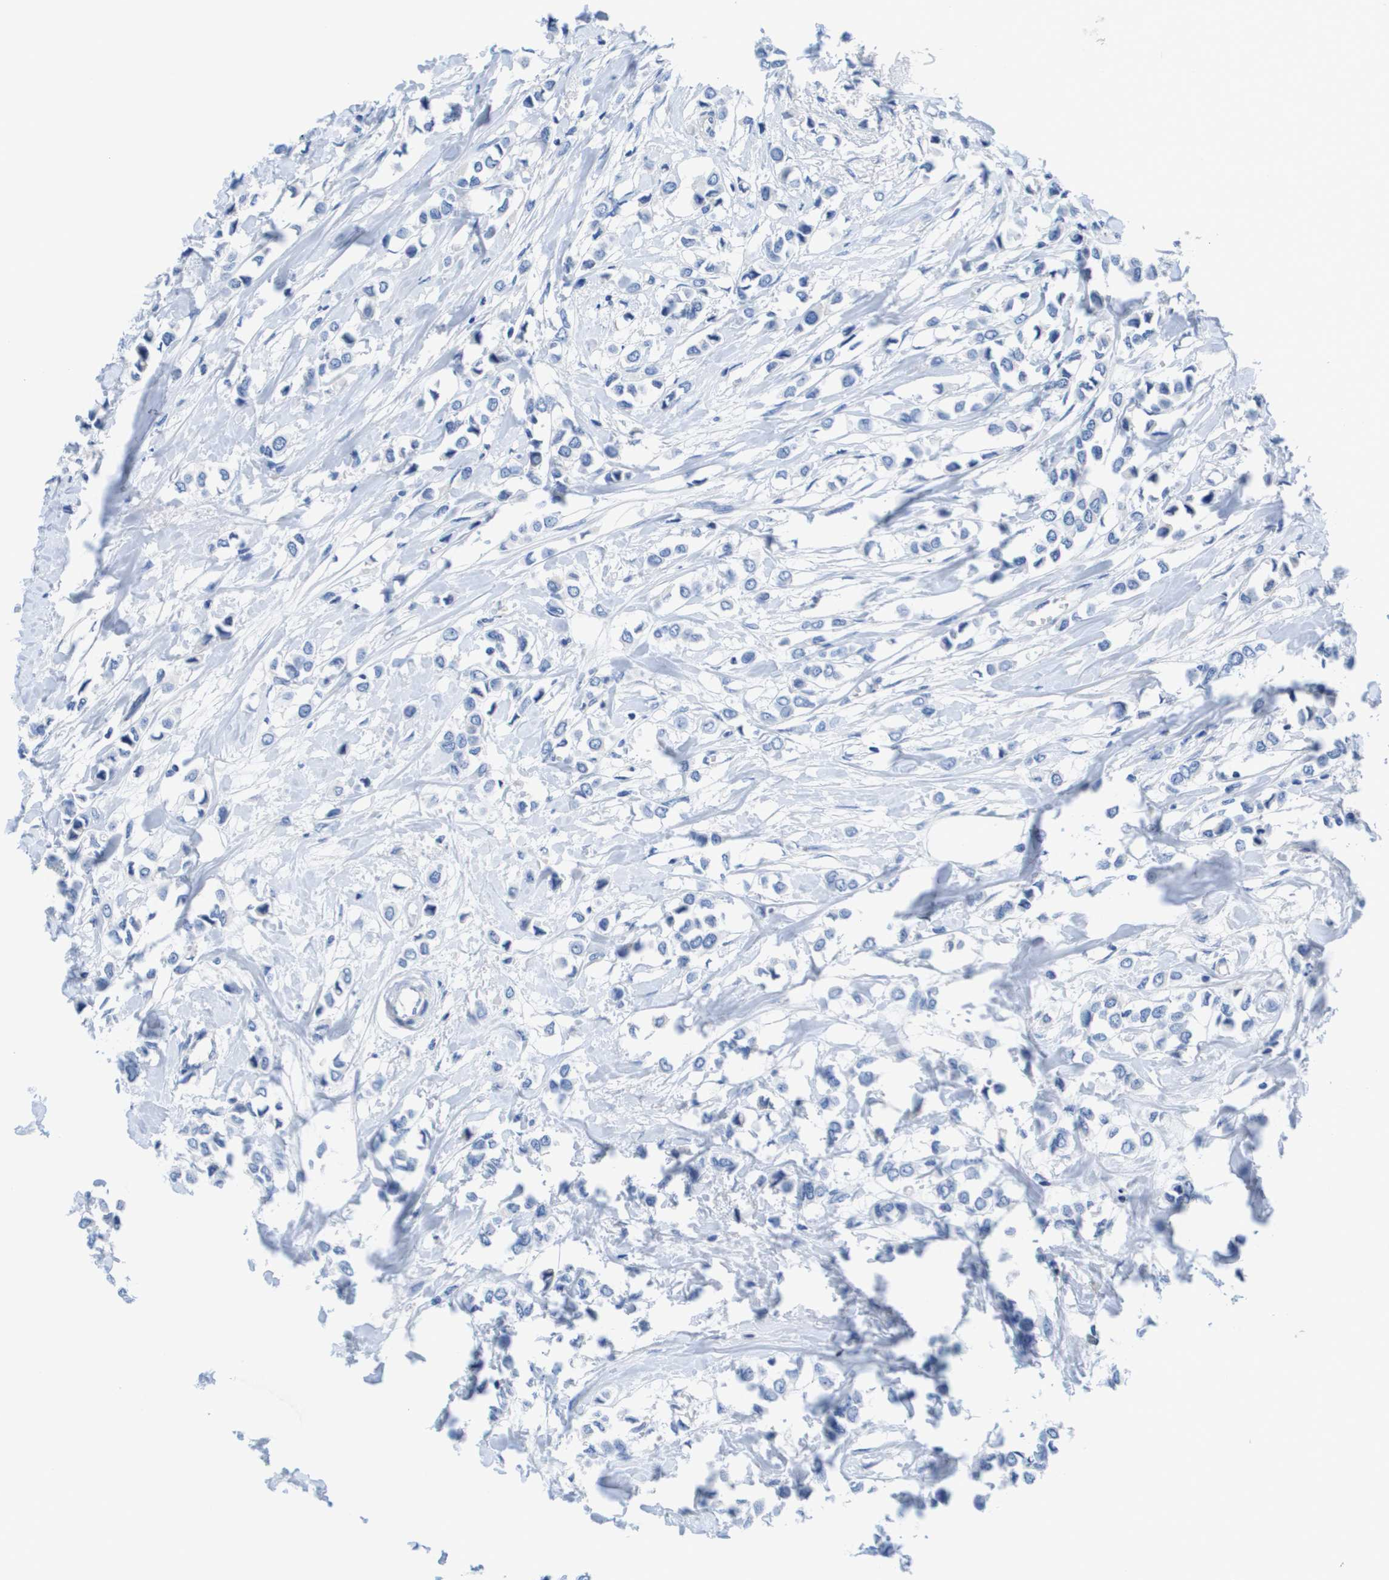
{"staining": {"intensity": "negative", "quantity": "none", "location": "none"}, "tissue": "breast cancer", "cell_type": "Tumor cells", "image_type": "cancer", "snomed": [{"axis": "morphology", "description": "Lobular carcinoma"}, {"axis": "topography", "description": "Breast"}], "caption": "Tumor cells show no significant positivity in breast lobular carcinoma.", "gene": "APOA1", "patient": {"sex": "female", "age": 51}}